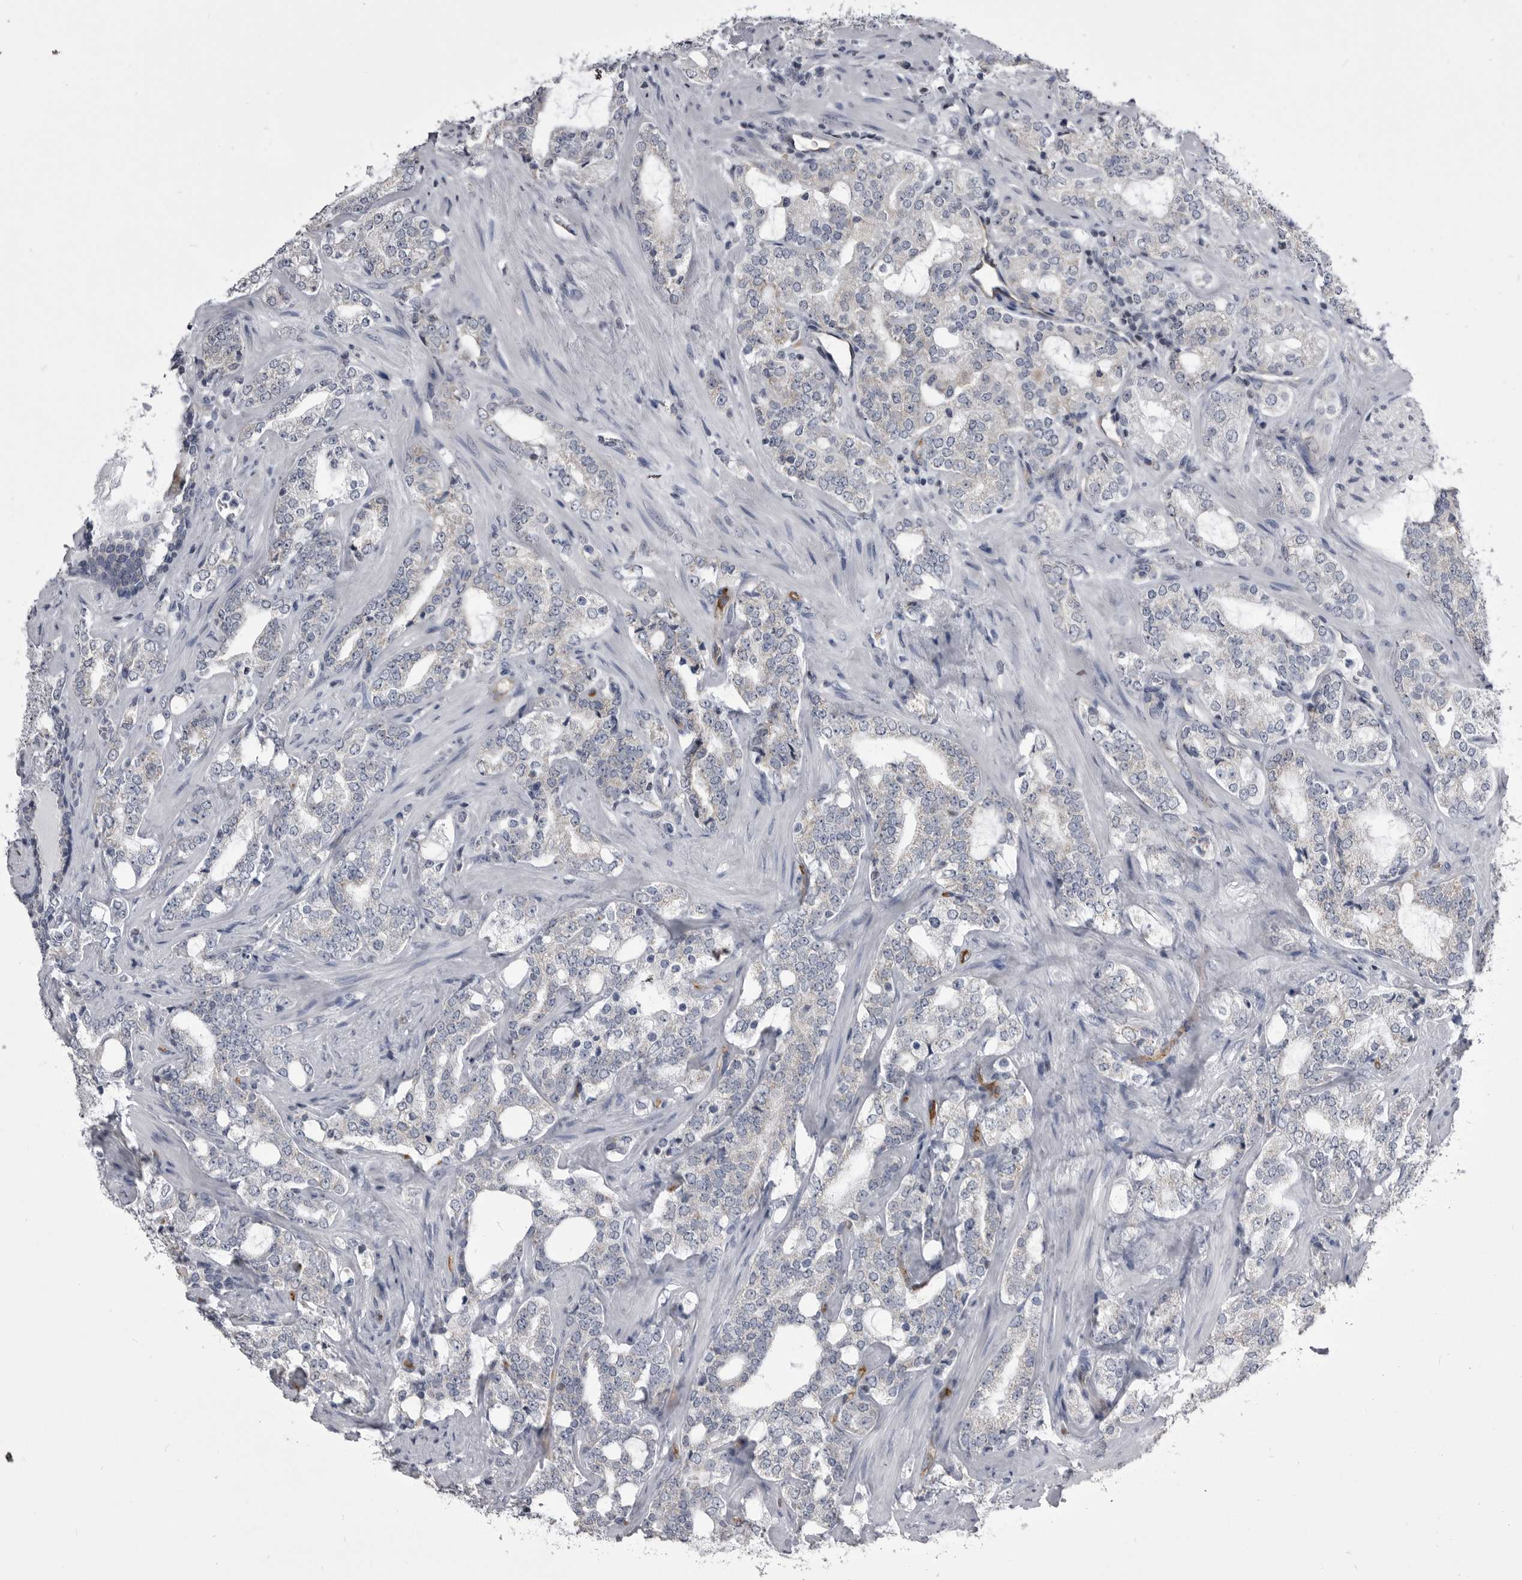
{"staining": {"intensity": "negative", "quantity": "none", "location": "none"}, "tissue": "prostate cancer", "cell_type": "Tumor cells", "image_type": "cancer", "snomed": [{"axis": "morphology", "description": "Adenocarcinoma, High grade"}, {"axis": "topography", "description": "Prostate"}], "caption": "There is no significant positivity in tumor cells of prostate cancer (high-grade adenocarcinoma).", "gene": "OPLAH", "patient": {"sex": "male", "age": 64}}